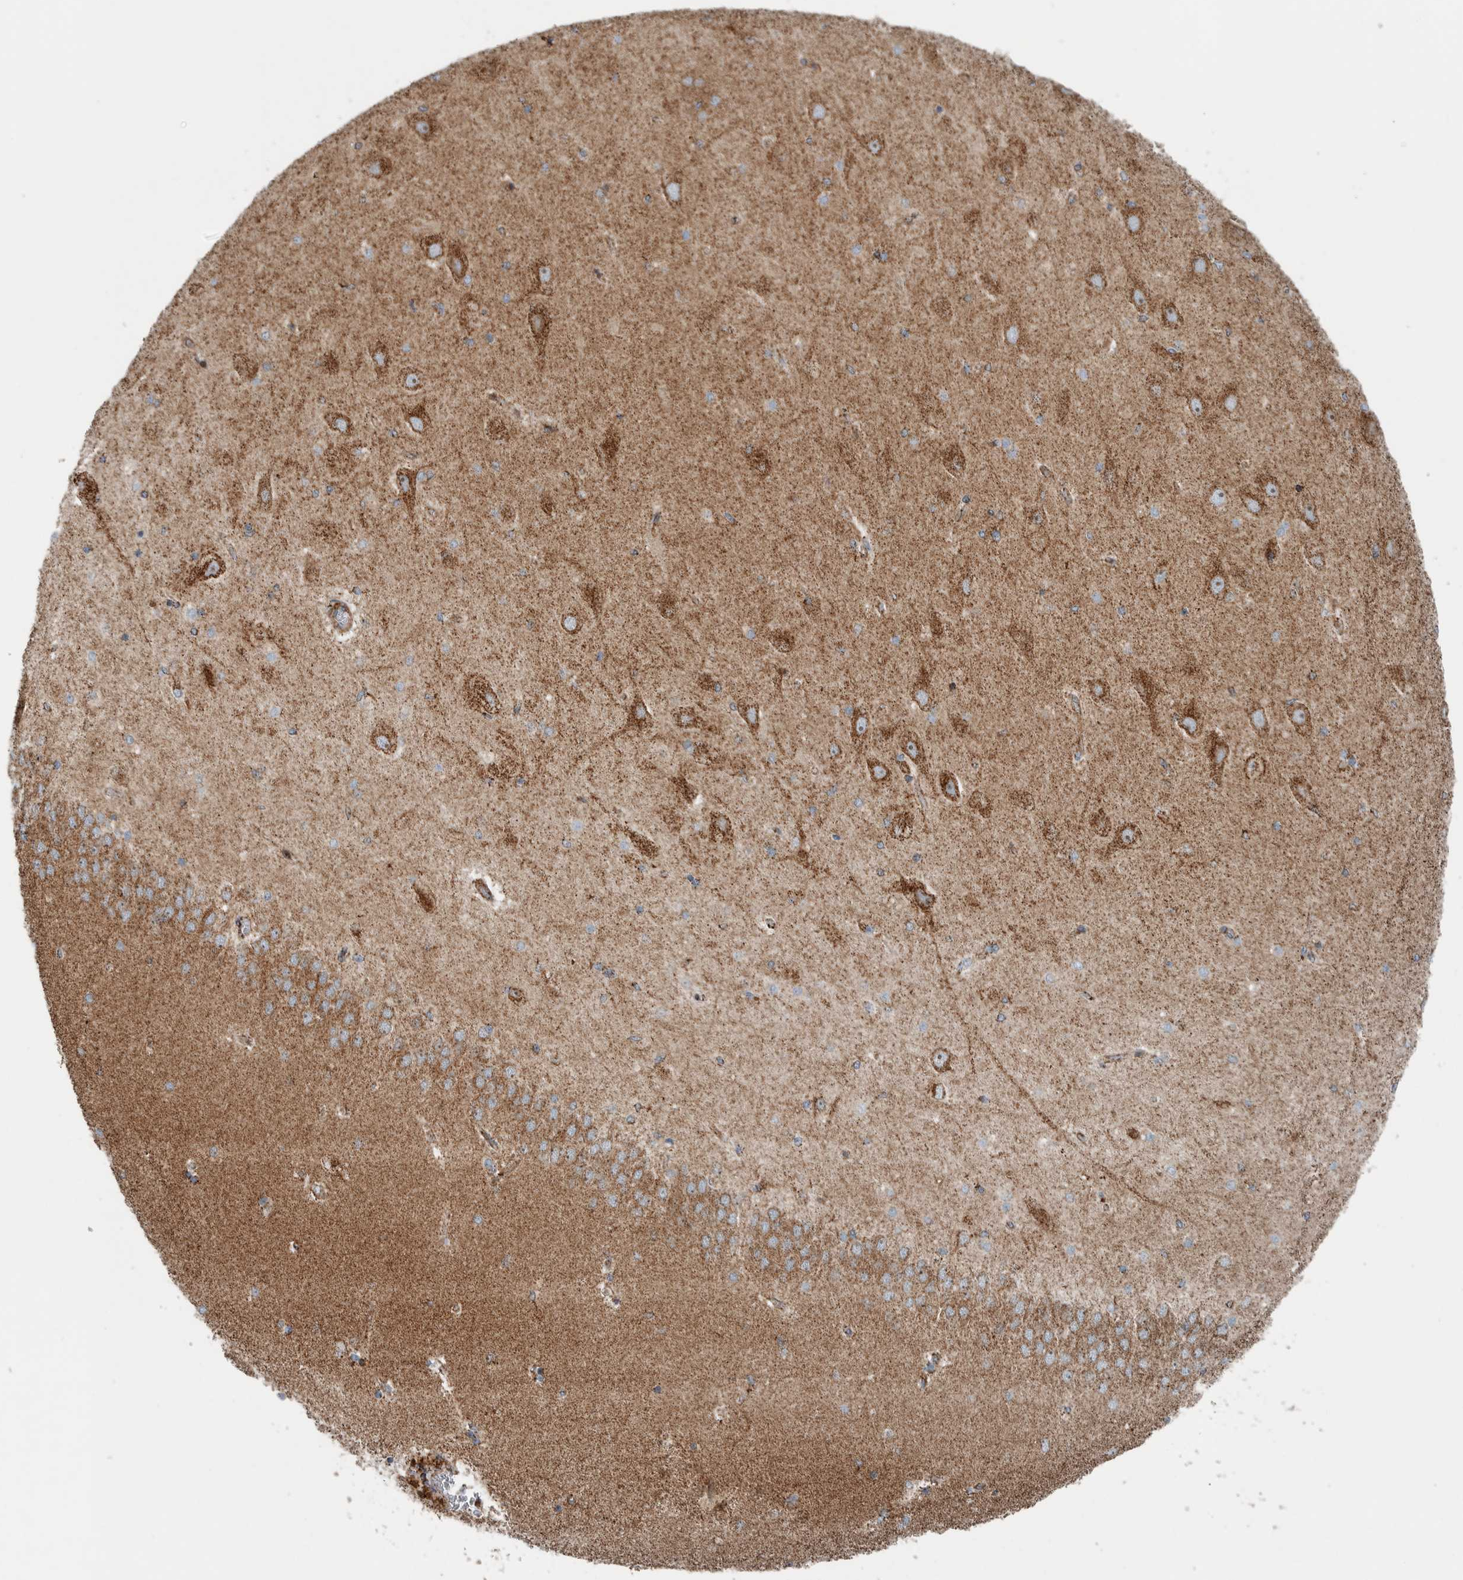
{"staining": {"intensity": "moderate", "quantity": ">75%", "location": "cytoplasmic/membranous"}, "tissue": "hippocampus", "cell_type": "Glial cells", "image_type": "normal", "snomed": [{"axis": "morphology", "description": "Normal tissue, NOS"}, {"axis": "topography", "description": "Hippocampus"}], "caption": "This histopathology image shows IHC staining of unremarkable human hippocampus, with medium moderate cytoplasmic/membranous positivity in about >75% of glial cells.", "gene": "CNTROB", "patient": {"sex": "female", "age": 54}}